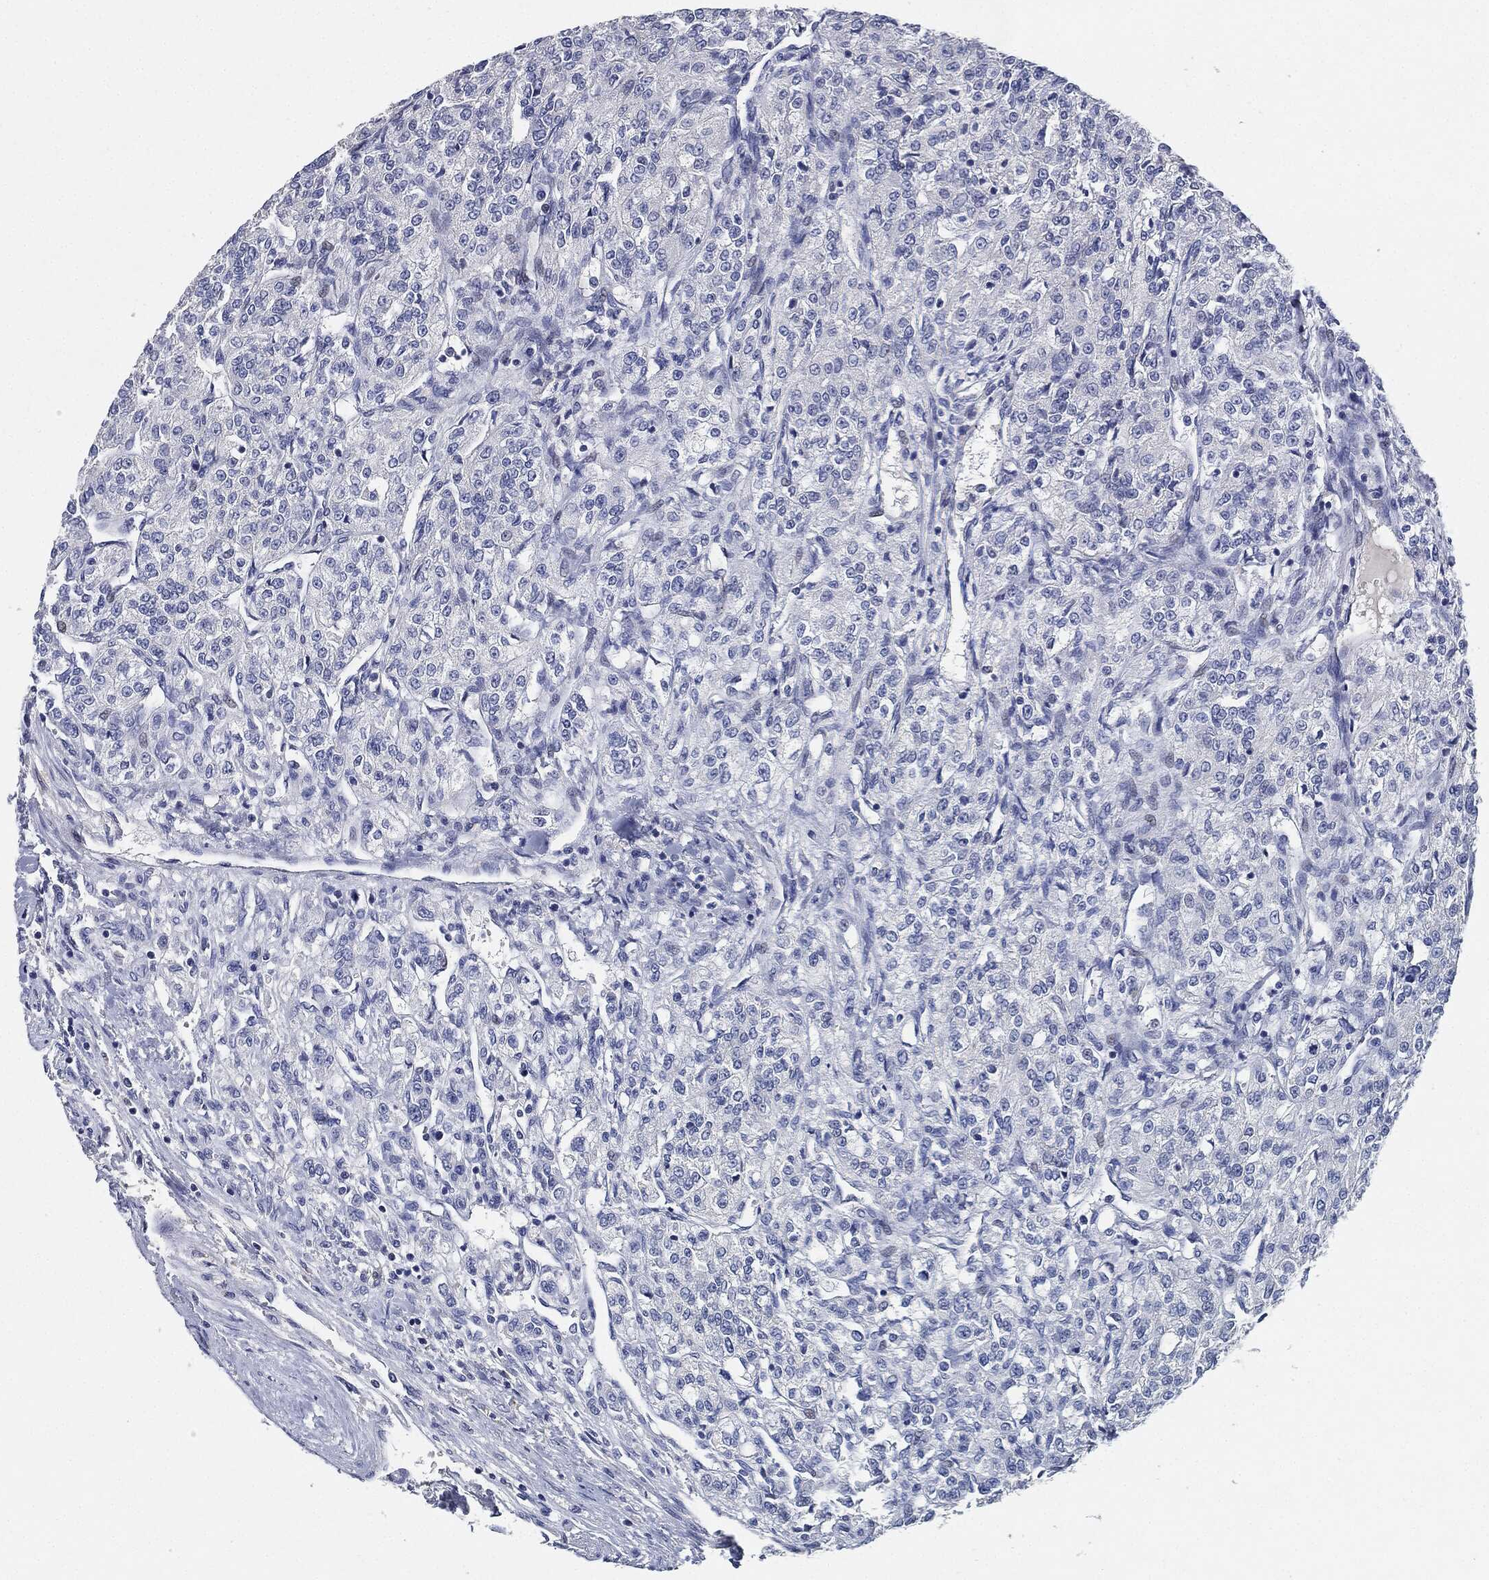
{"staining": {"intensity": "negative", "quantity": "none", "location": "none"}, "tissue": "renal cancer", "cell_type": "Tumor cells", "image_type": "cancer", "snomed": [{"axis": "morphology", "description": "Adenocarcinoma, NOS"}, {"axis": "topography", "description": "Kidney"}], "caption": "An immunohistochemistry (IHC) photomicrograph of renal cancer is shown. There is no staining in tumor cells of renal cancer. (DAB IHC with hematoxylin counter stain).", "gene": "NTRK1", "patient": {"sex": "female", "age": 63}}